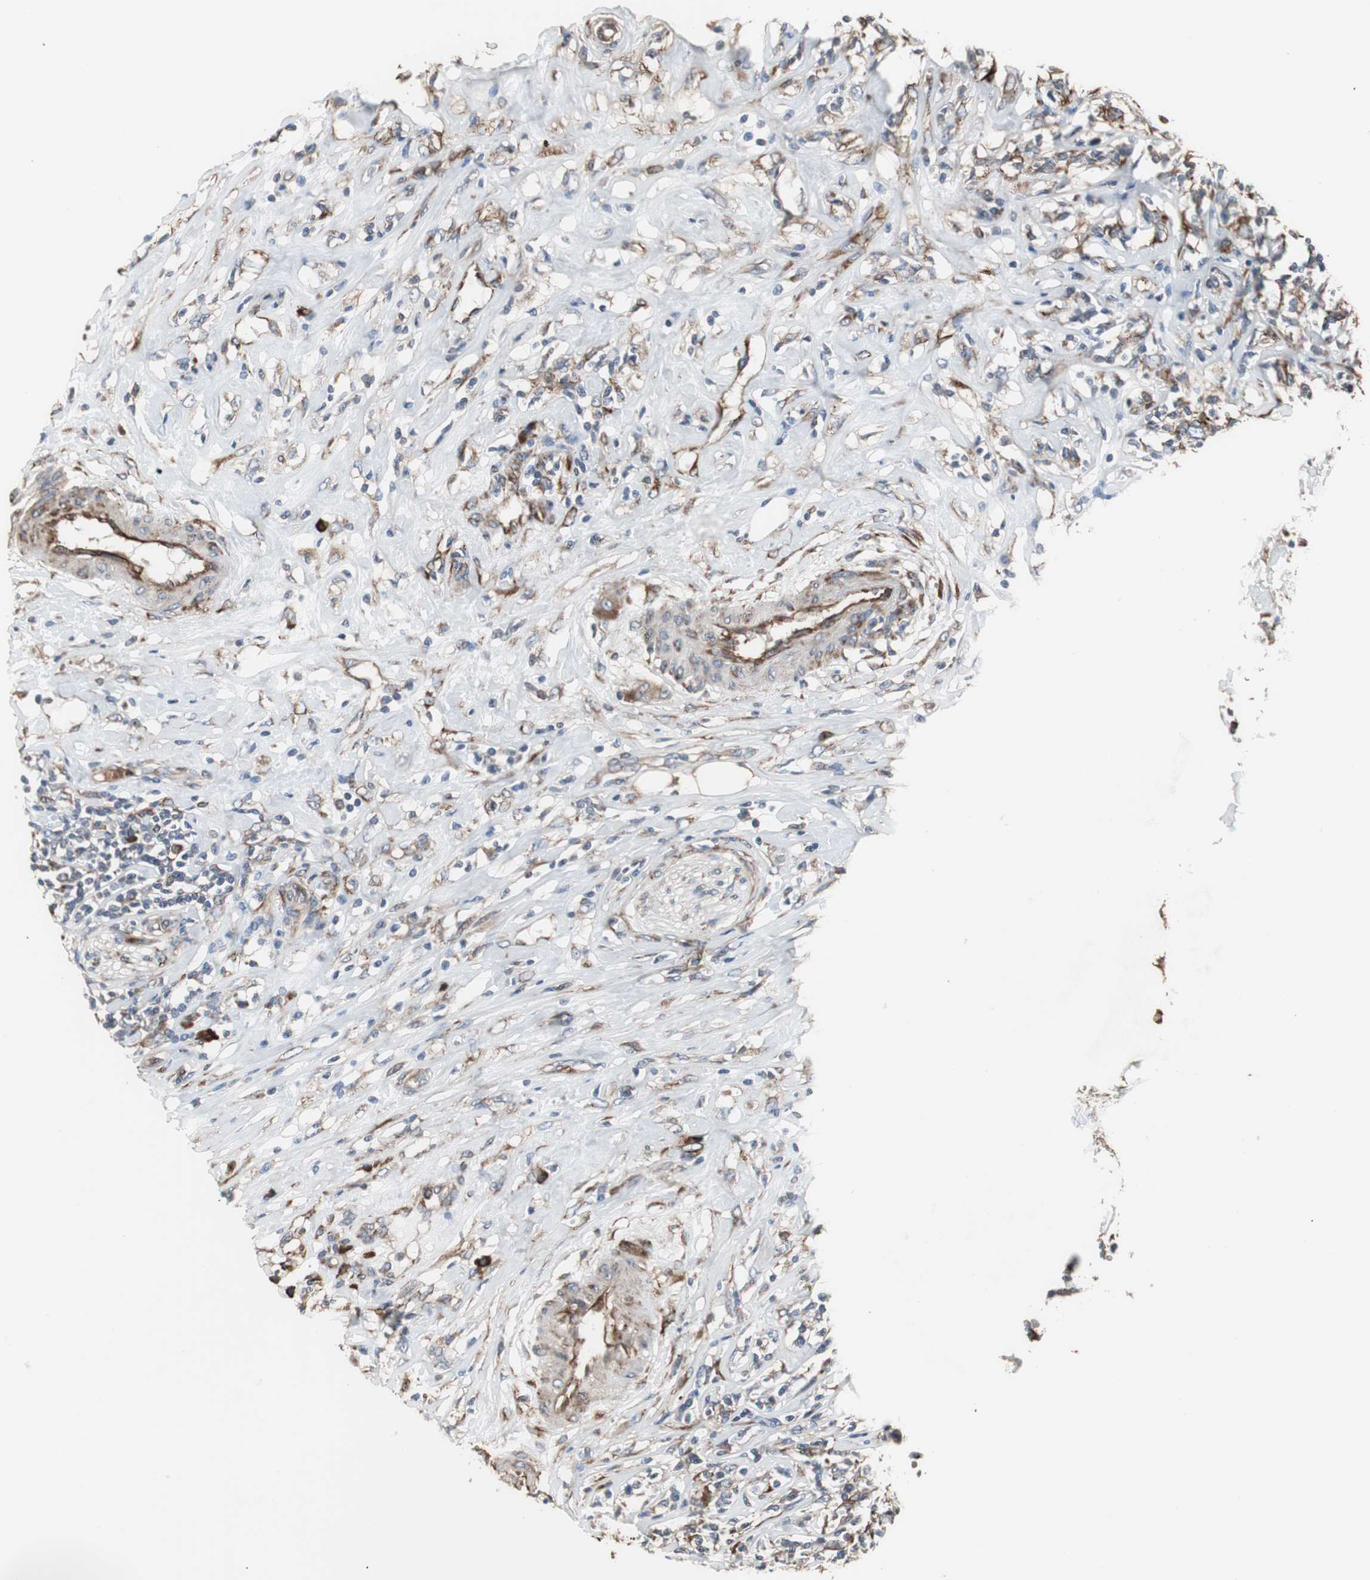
{"staining": {"intensity": "moderate", "quantity": "<25%", "location": "cytoplasmic/membranous"}, "tissue": "lymphoma", "cell_type": "Tumor cells", "image_type": "cancer", "snomed": [{"axis": "morphology", "description": "Malignant lymphoma, non-Hodgkin's type, High grade"}, {"axis": "topography", "description": "Lymph node"}], "caption": "High-power microscopy captured an immunohistochemistry (IHC) micrograph of lymphoma, revealing moderate cytoplasmic/membranous positivity in approximately <25% of tumor cells. (DAB (3,3'-diaminobenzidine) IHC, brown staining for protein, blue staining for nuclei).", "gene": "CALU", "patient": {"sex": "female", "age": 84}}